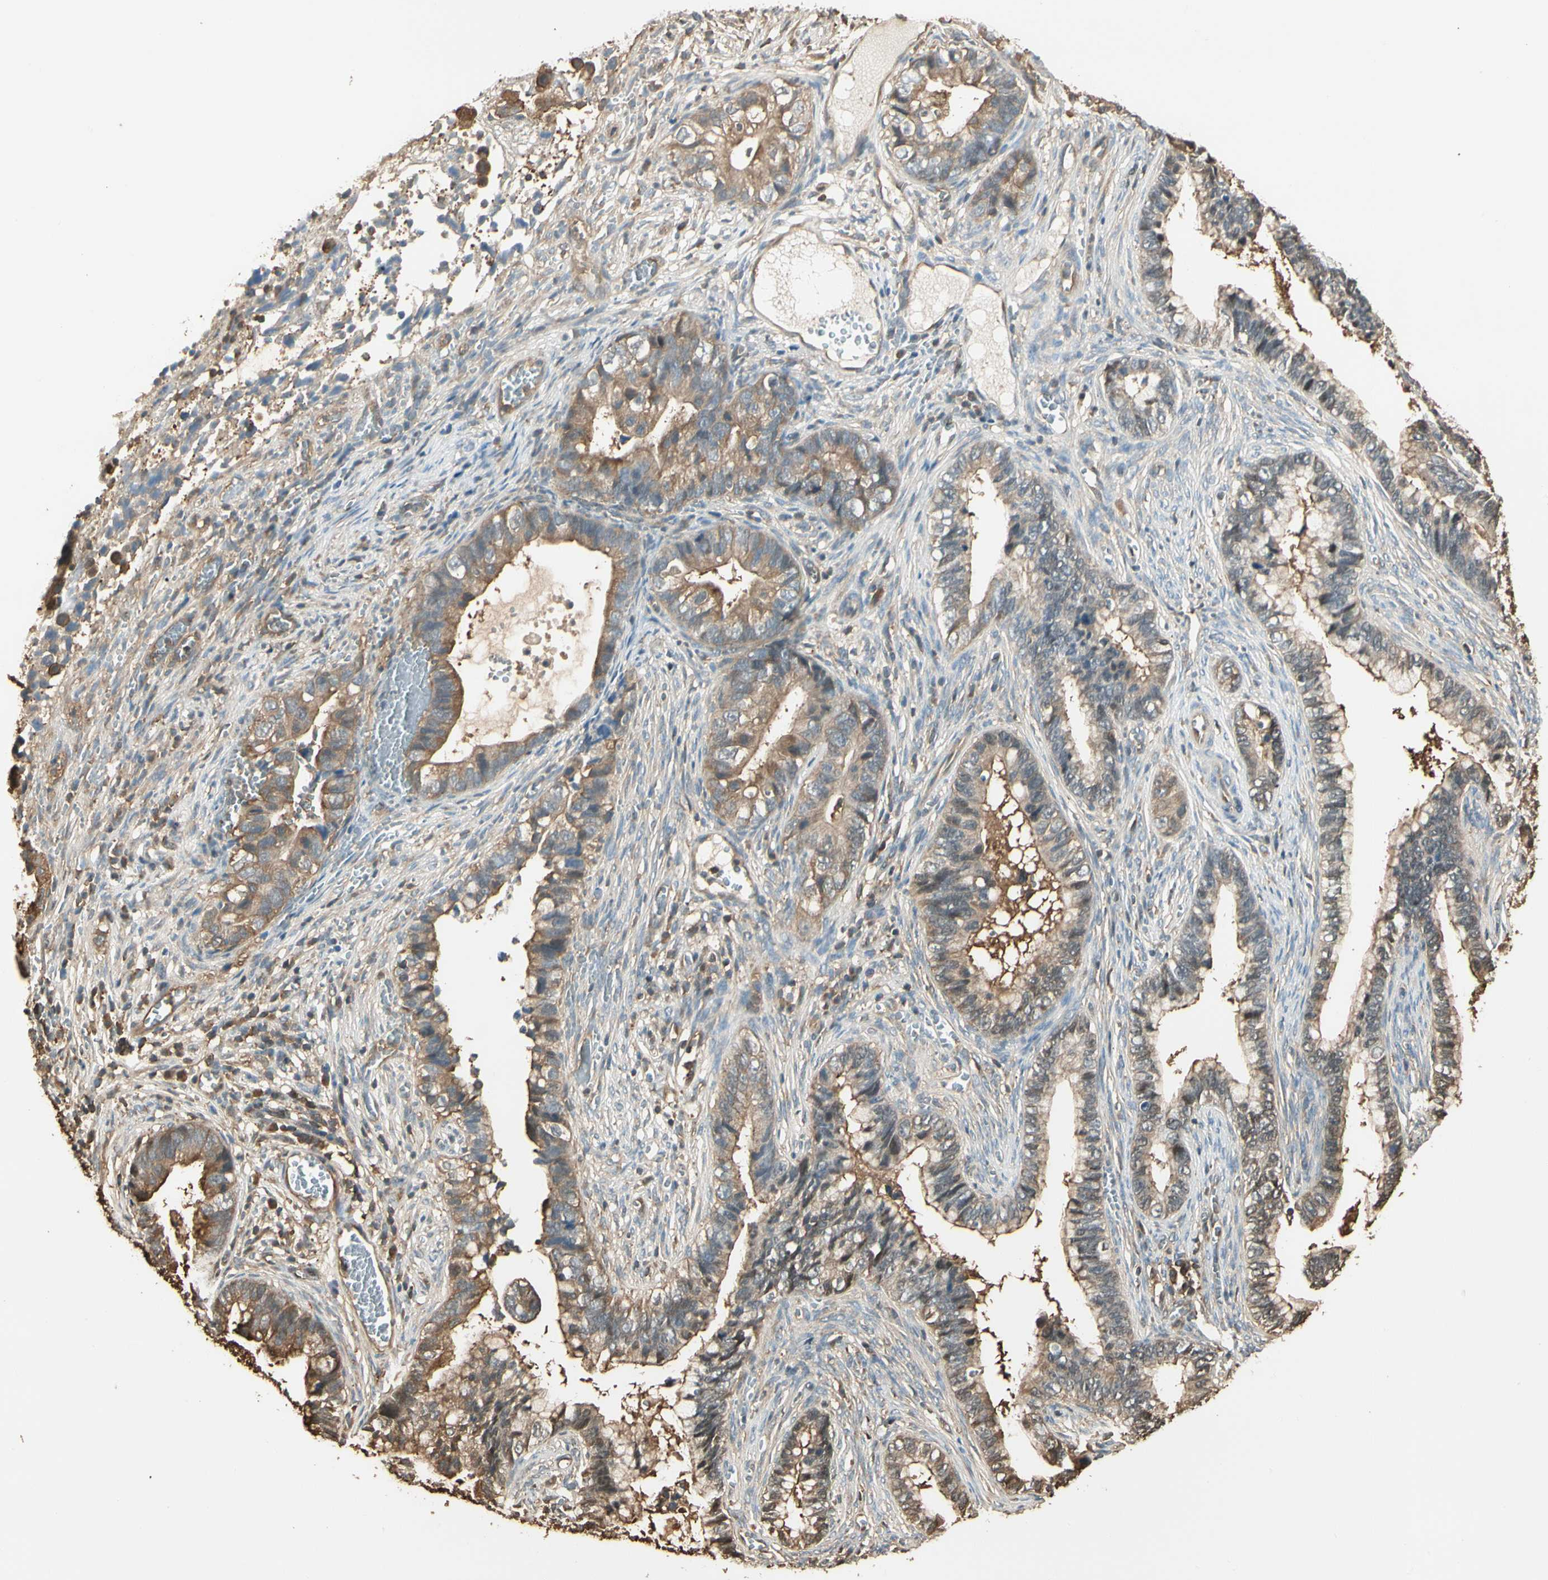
{"staining": {"intensity": "moderate", "quantity": ">75%", "location": "cytoplasmic/membranous"}, "tissue": "cervical cancer", "cell_type": "Tumor cells", "image_type": "cancer", "snomed": [{"axis": "morphology", "description": "Adenocarcinoma, NOS"}, {"axis": "topography", "description": "Cervix"}], "caption": "High-magnification brightfield microscopy of cervical cancer (adenocarcinoma) stained with DAB (brown) and counterstained with hematoxylin (blue). tumor cells exhibit moderate cytoplasmic/membranous expression is present in about>75% of cells.", "gene": "YWHAE", "patient": {"sex": "female", "age": 44}}